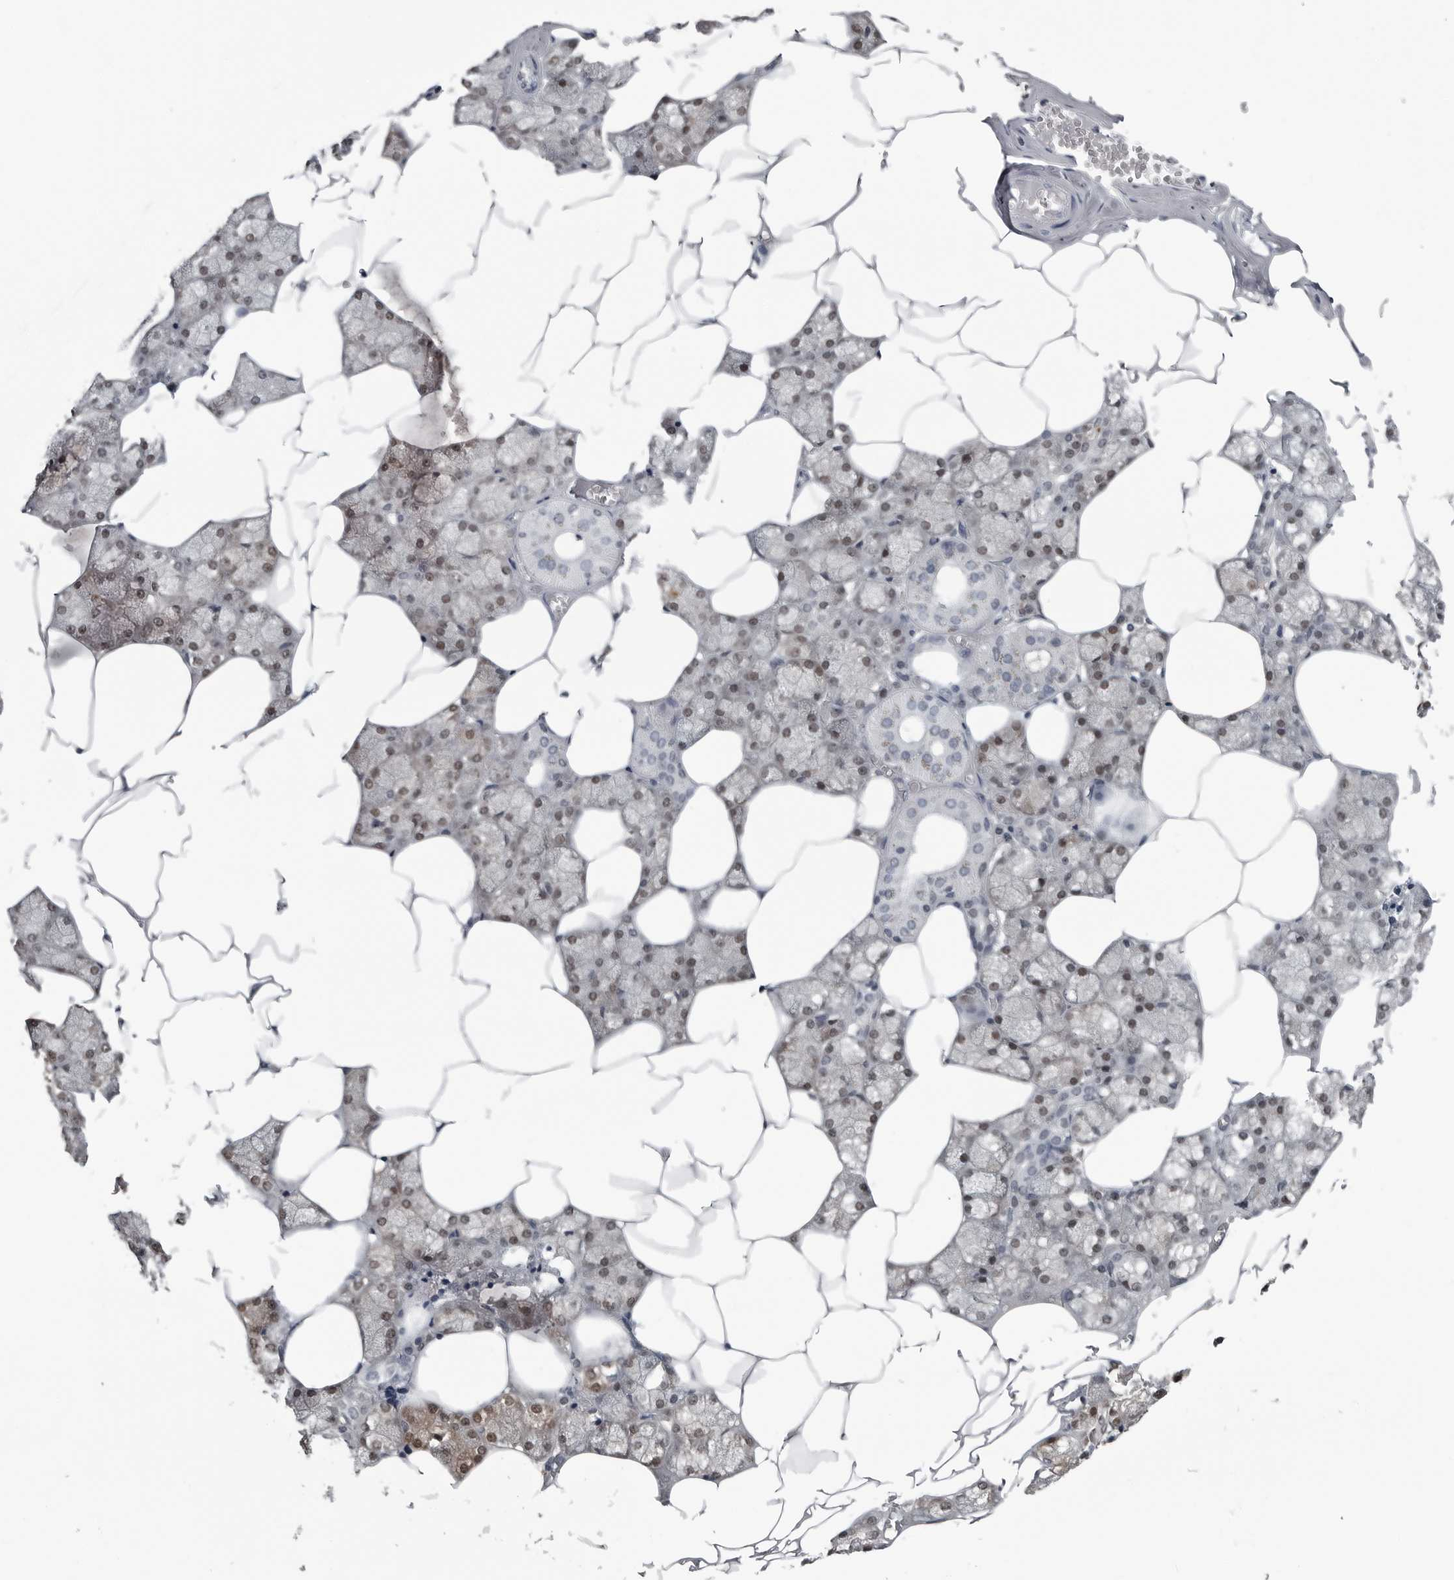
{"staining": {"intensity": "moderate", "quantity": "25%-75%", "location": "nuclear"}, "tissue": "salivary gland", "cell_type": "Glandular cells", "image_type": "normal", "snomed": [{"axis": "morphology", "description": "Normal tissue, NOS"}, {"axis": "topography", "description": "Salivary gland"}], "caption": "High-power microscopy captured an immunohistochemistry (IHC) micrograph of unremarkable salivary gland, revealing moderate nuclear positivity in about 25%-75% of glandular cells.", "gene": "AKR1A1", "patient": {"sex": "male", "age": 62}}